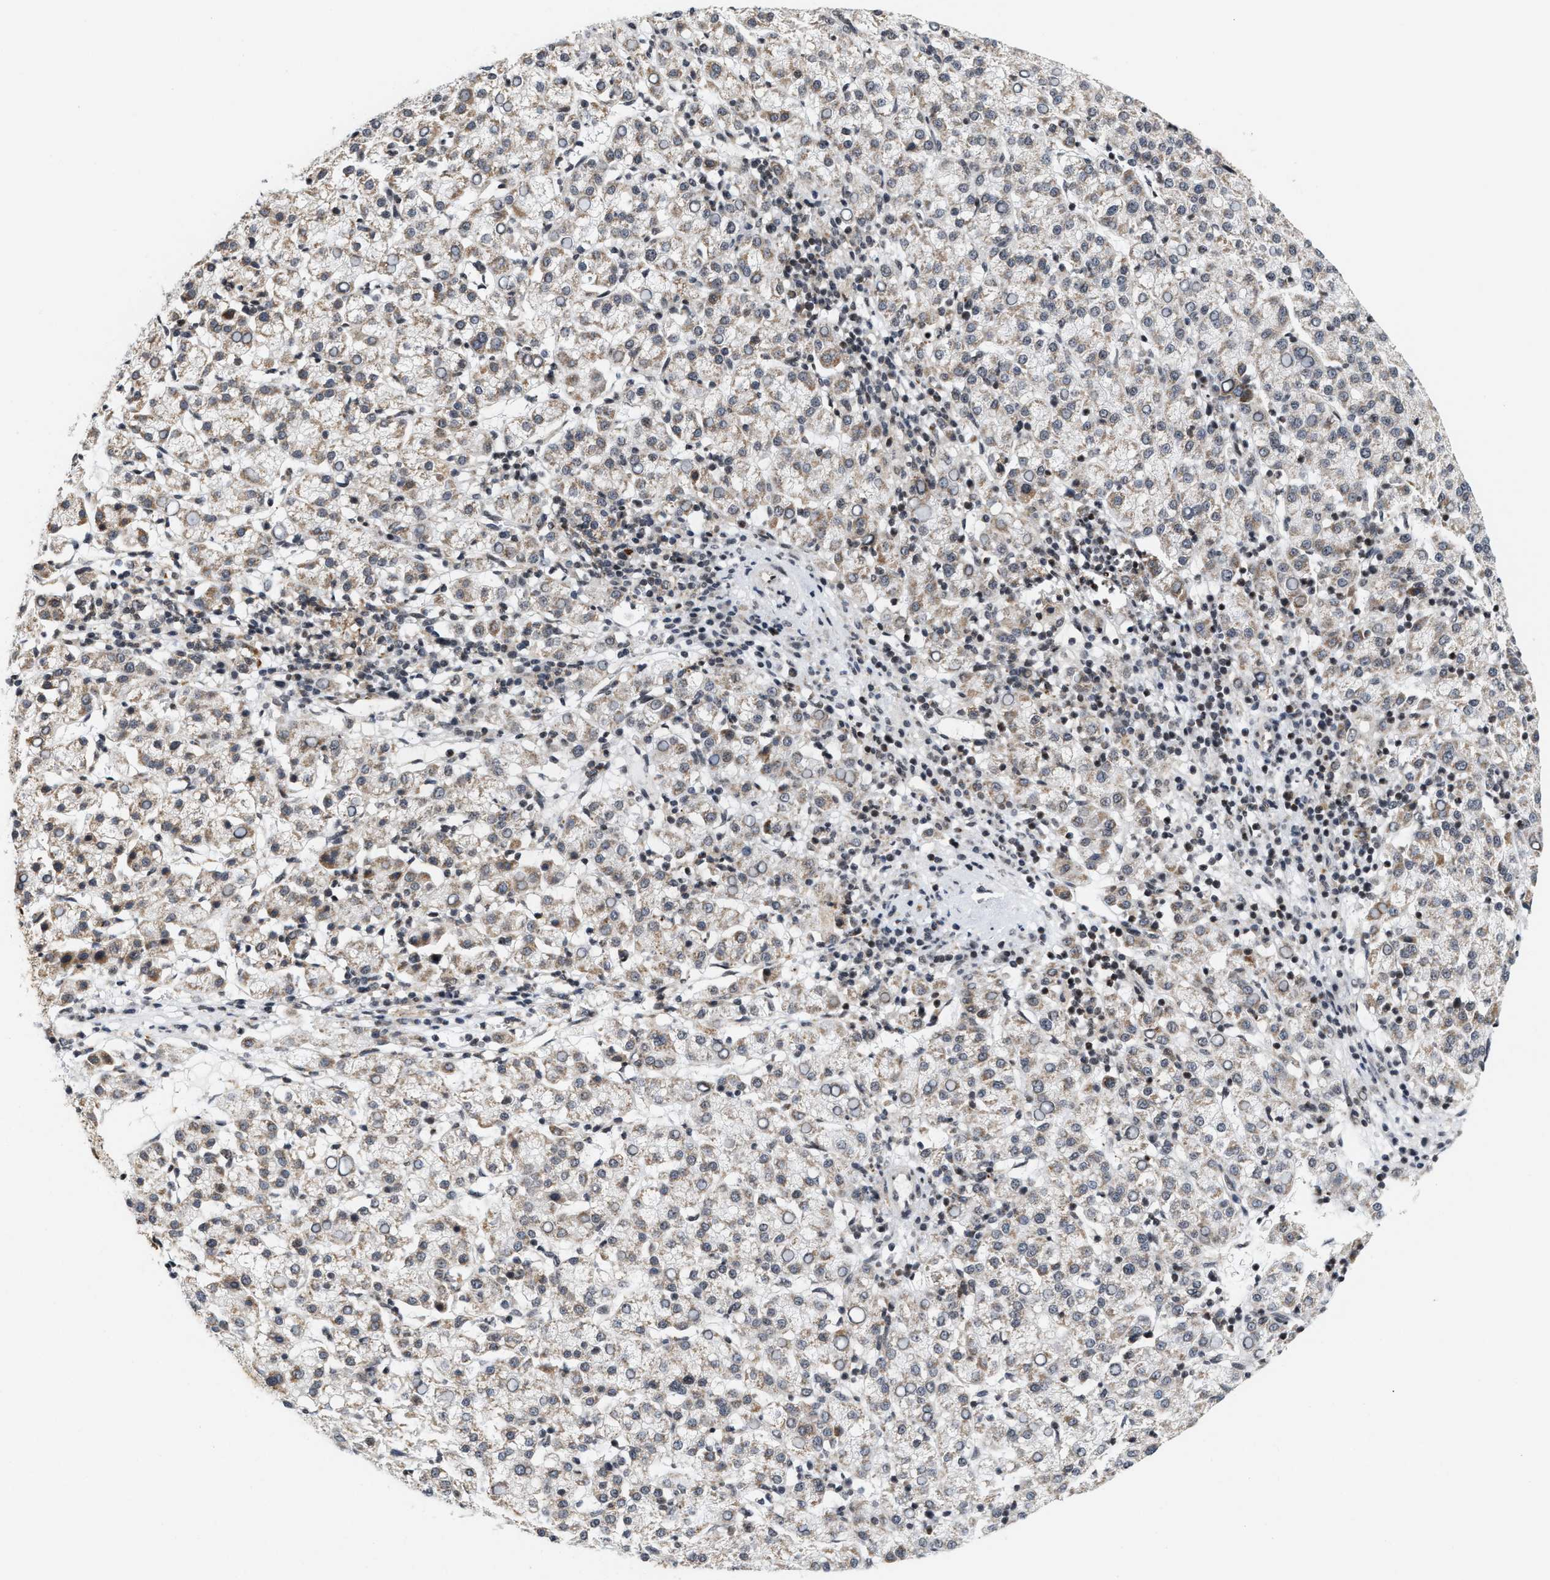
{"staining": {"intensity": "weak", "quantity": "25%-75%", "location": "cytoplasmic/membranous"}, "tissue": "liver cancer", "cell_type": "Tumor cells", "image_type": "cancer", "snomed": [{"axis": "morphology", "description": "Carcinoma, Hepatocellular, NOS"}, {"axis": "topography", "description": "Liver"}], "caption": "Human liver cancer (hepatocellular carcinoma) stained with a protein marker exhibits weak staining in tumor cells.", "gene": "ANKRD6", "patient": {"sex": "female", "age": 58}}